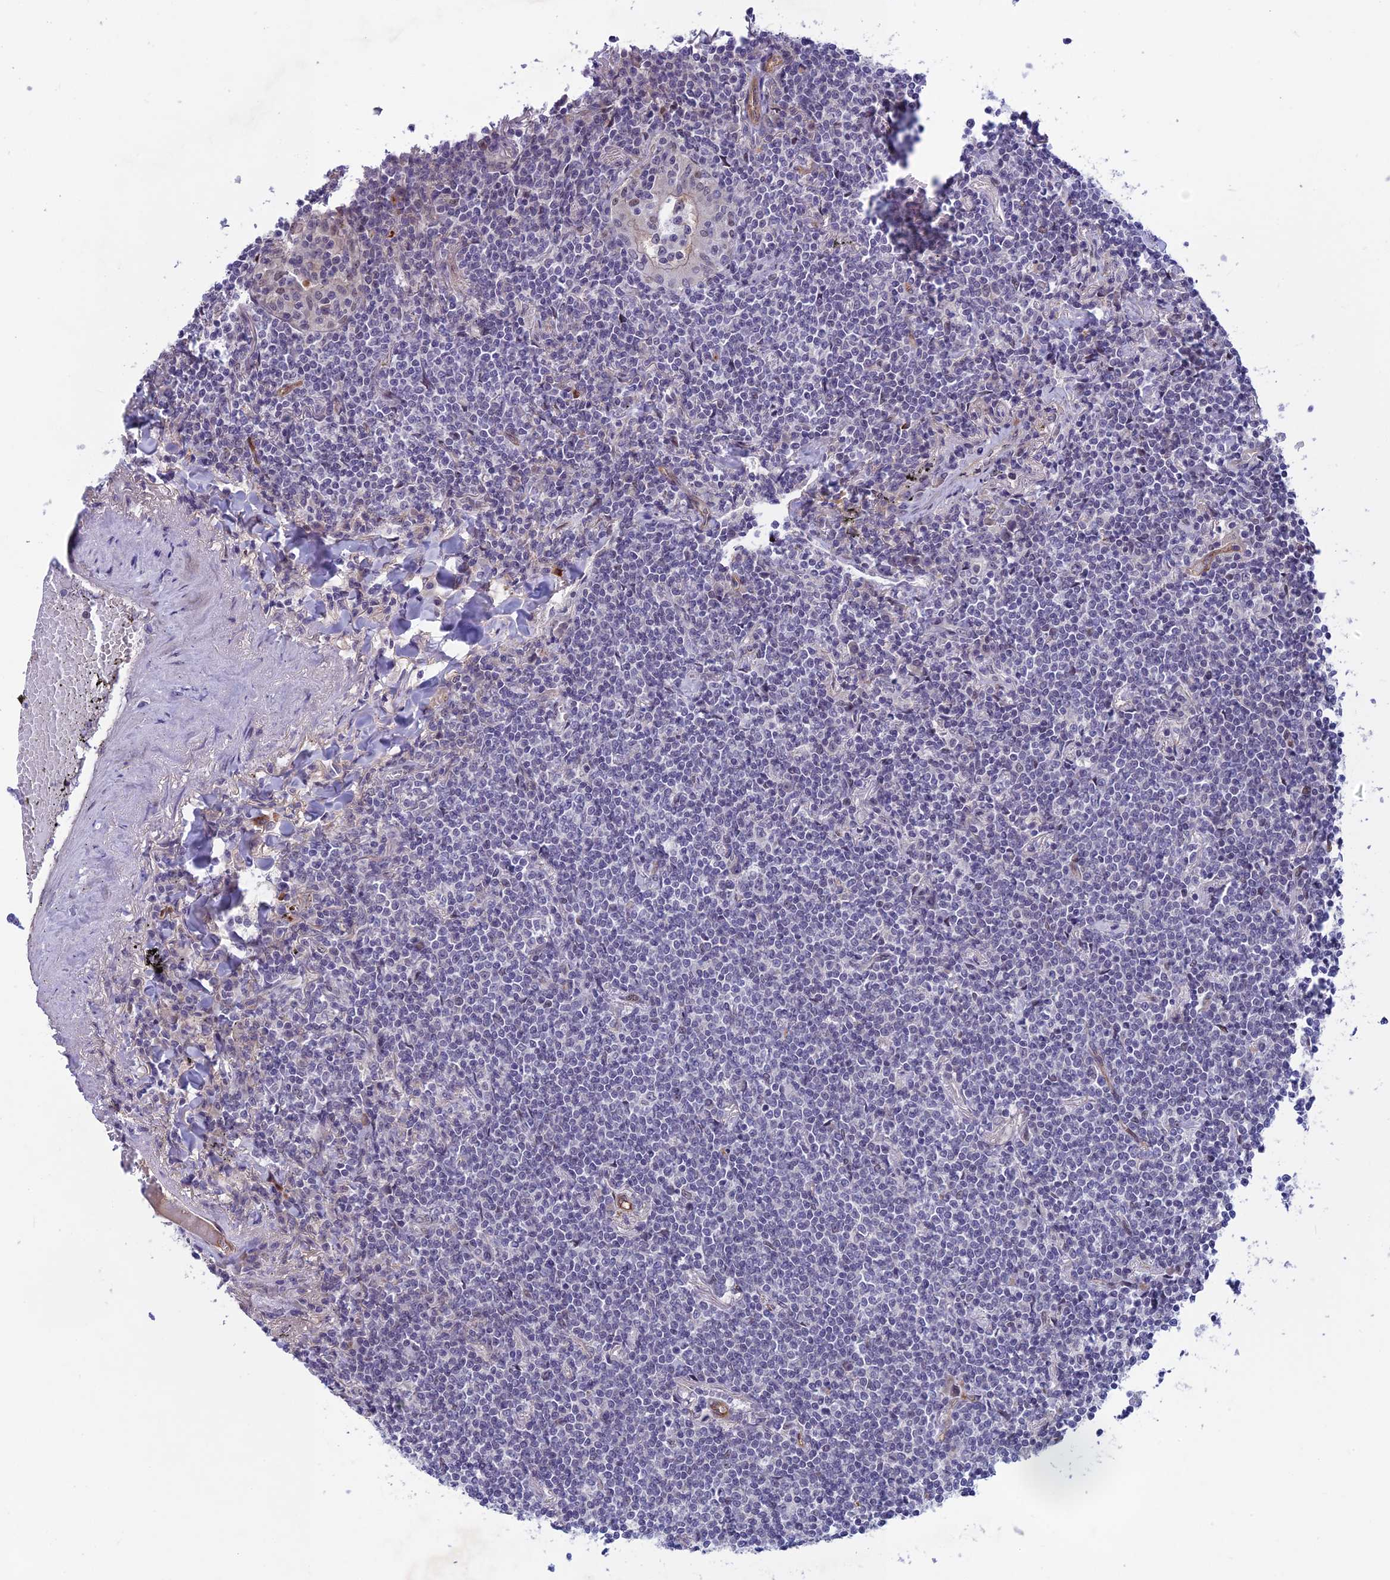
{"staining": {"intensity": "negative", "quantity": "none", "location": "none"}, "tissue": "lymphoma", "cell_type": "Tumor cells", "image_type": "cancer", "snomed": [{"axis": "morphology", "description": "Malignant lymphoma, non-Hodgkin's type, Low grade"}, {"axis": "topography", "description": "Lung"}], "caption": "Immunohistochemistry (IHC) image of neoplastic tissue: human lymphoma stained with DAB exhibits no significant protein staining in tumor cells.", "gene": "FKBPL", "patient": {"sex": "female", "age": 71}}